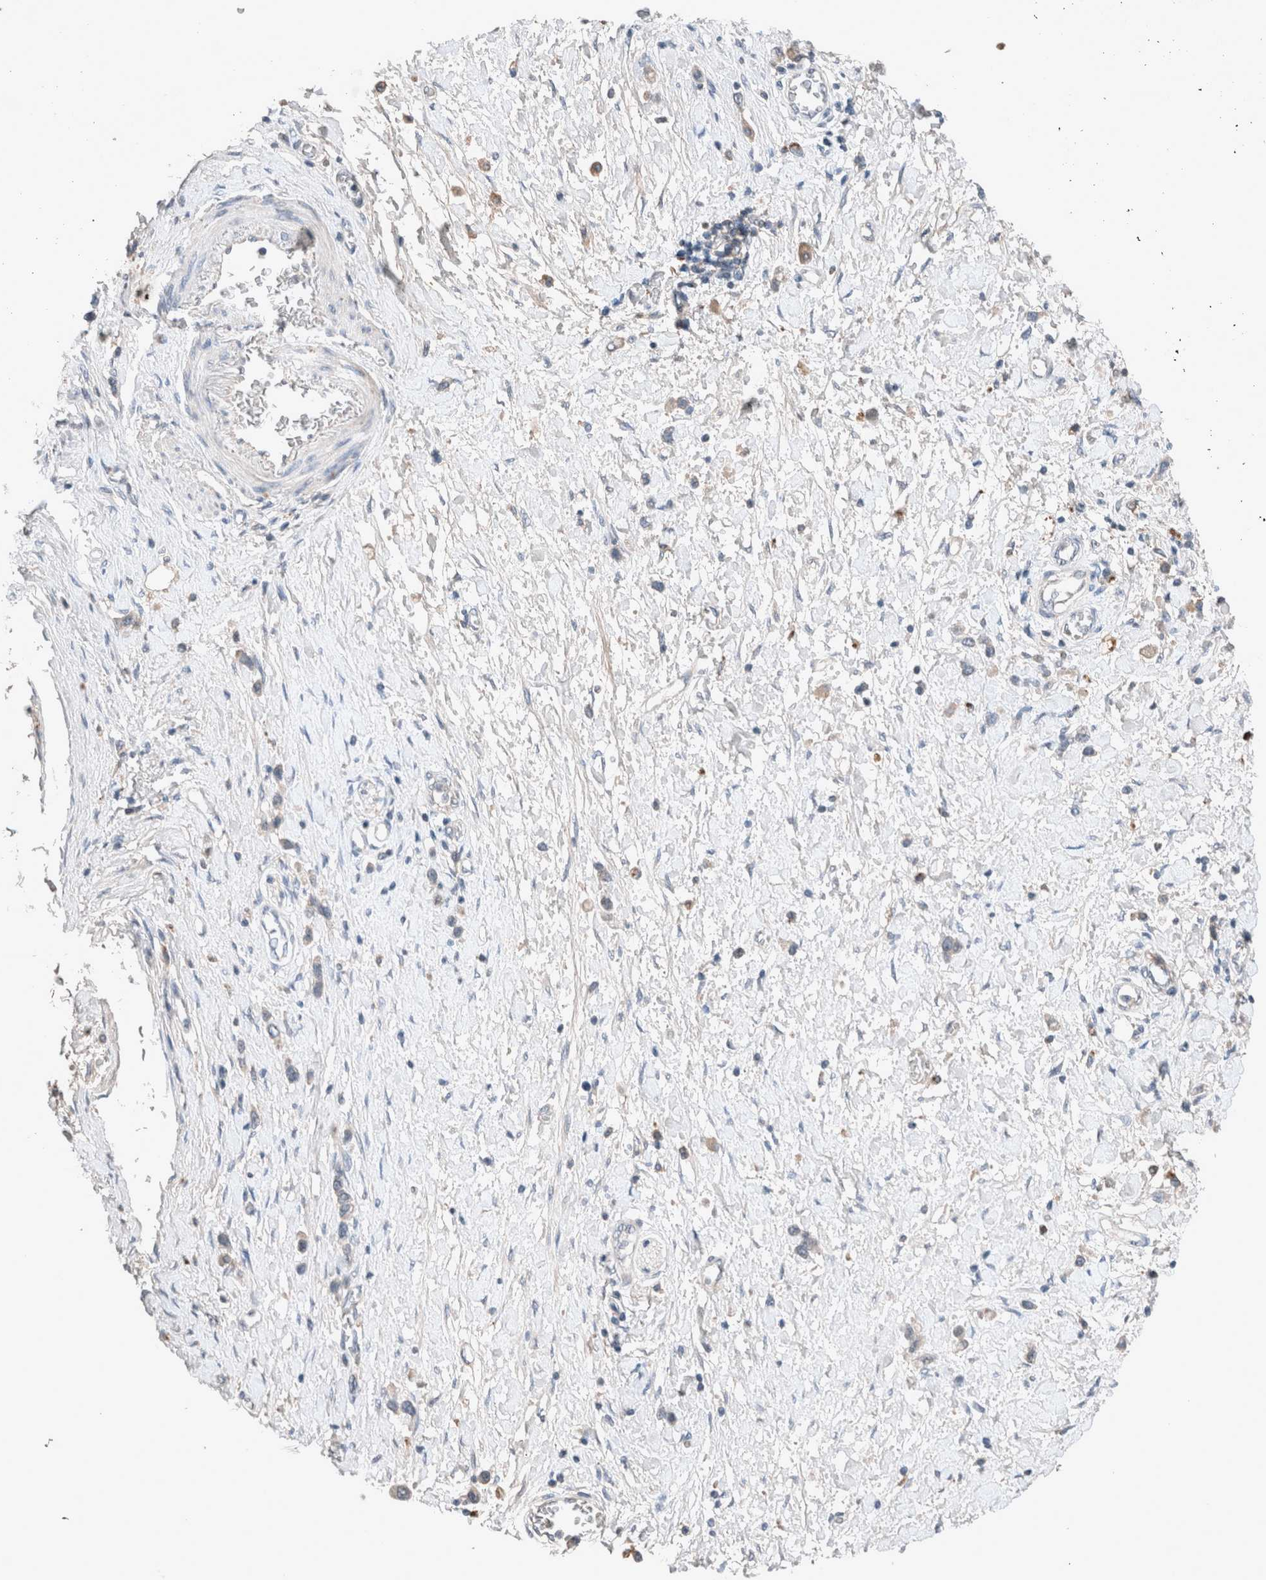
{"staining": {"intensity": "negative", "quantity": "none", "location": "none"}, "tissue": "stomach cancer", "cell_type": "Tumor cells", "image_type": "cancer", "snomed": [{"axis": "morphology", "description": "Adenocarcinoma, NOS"}, {"axis": "topography", "description": "Stomach"}], "caption": "Photomicrograph shows no protein expression in tumor cells of stomach adenocarcinoma tissue.", "gene": "UGCG", "patient": {"sex": "female", "age": 65}}